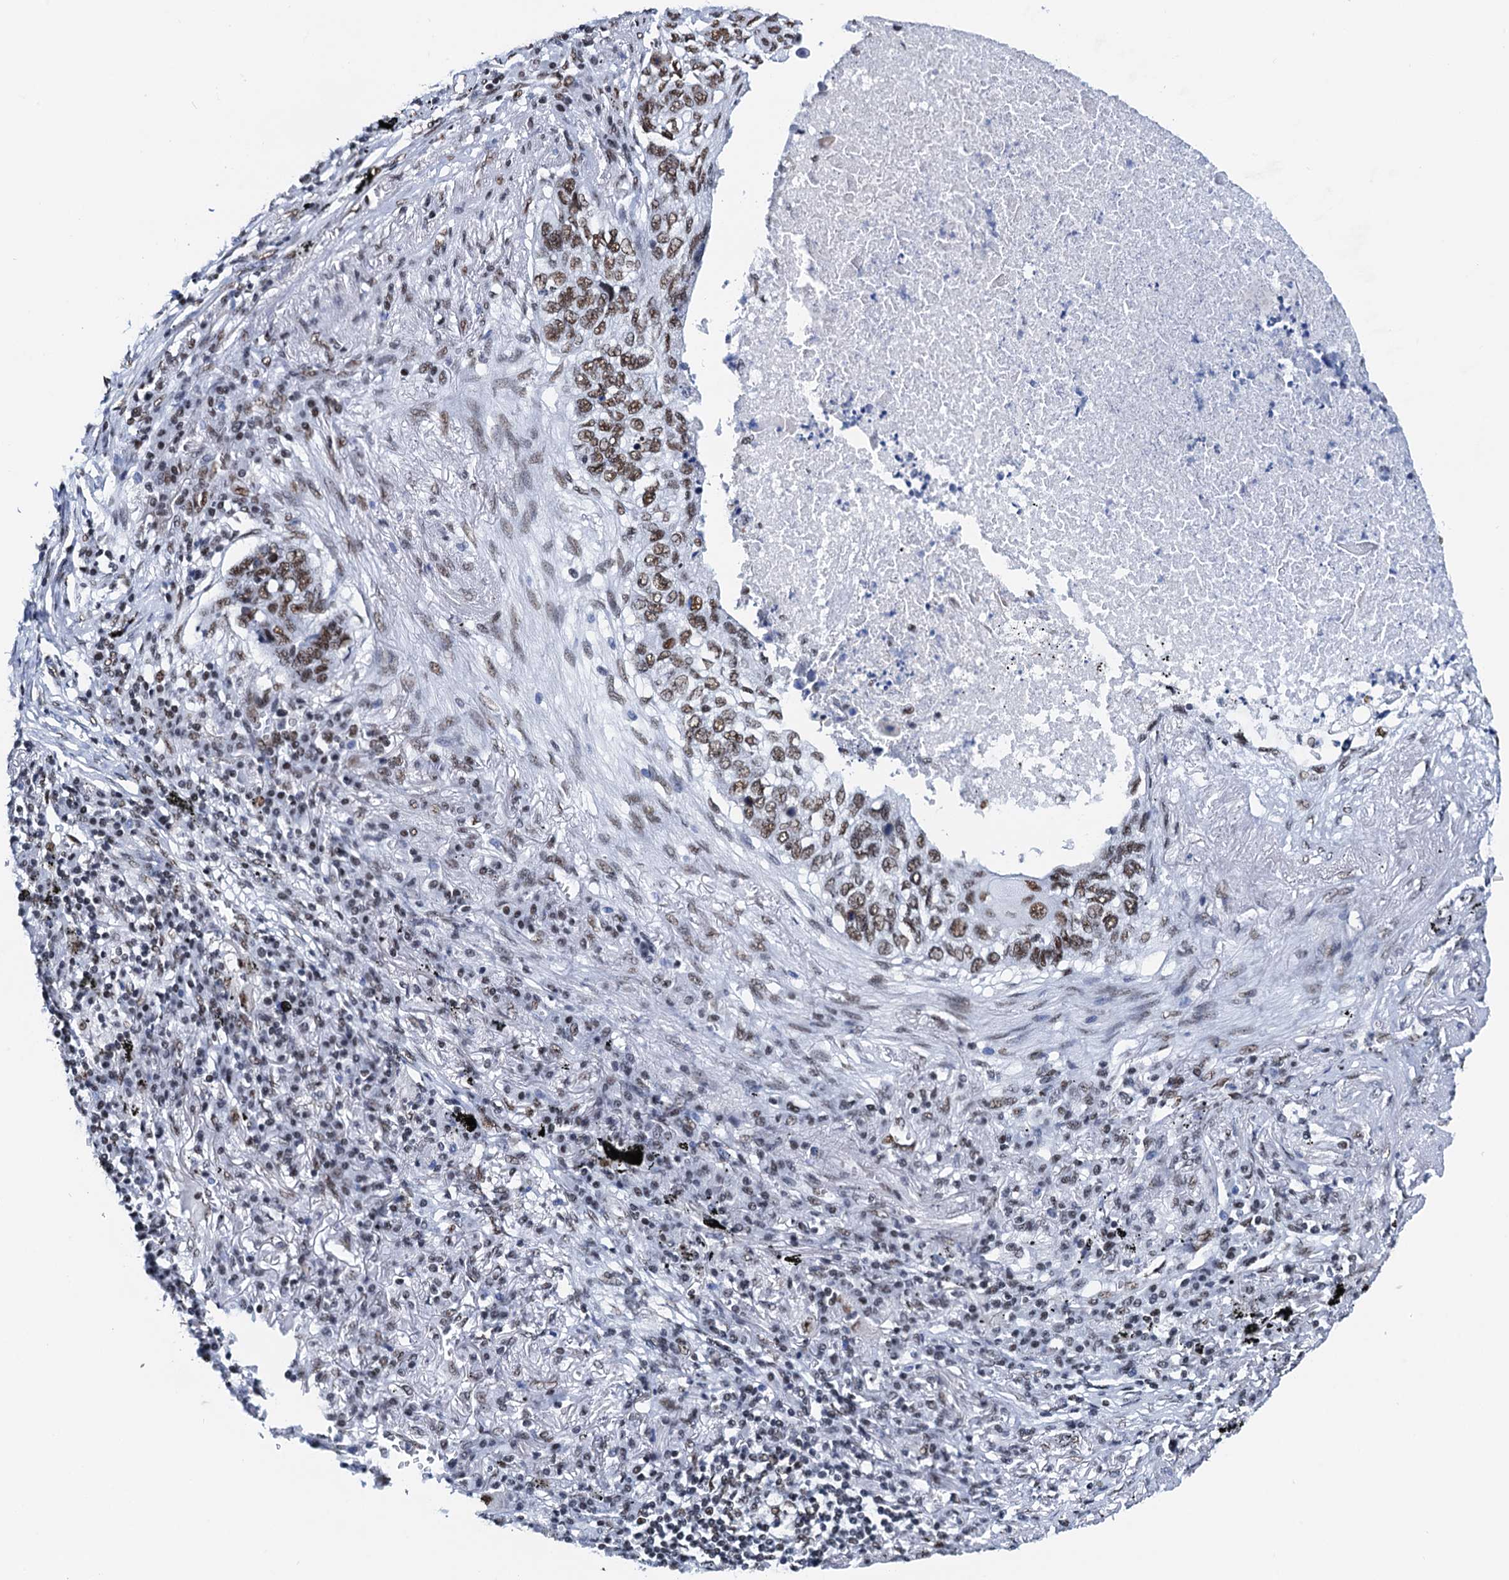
{"staining": {"intensity": "moderate", "quantity": ">75%", "location": "nuclear"}, "tissue": "lung cancer", "cell_type": "Tumor cells", "image_type": "cancer", "snomed": [{"axis": "morphology", "description": "Squamous cell carcinoma, NOS"}, {"axis": "topography", "description": "Lung"}], "caption": "High-magnification brightfield microscopy of lung cancer stained with DAB (3,3'-diaminobenzidine) (brown) and counterstained with hematoxylin (blue). tumor cells exhibit moderate nuclear staining is appreciated in approximately>75% of cells.", "gene": "SLTM", "patient": {"sex": "female", "age": 63}}